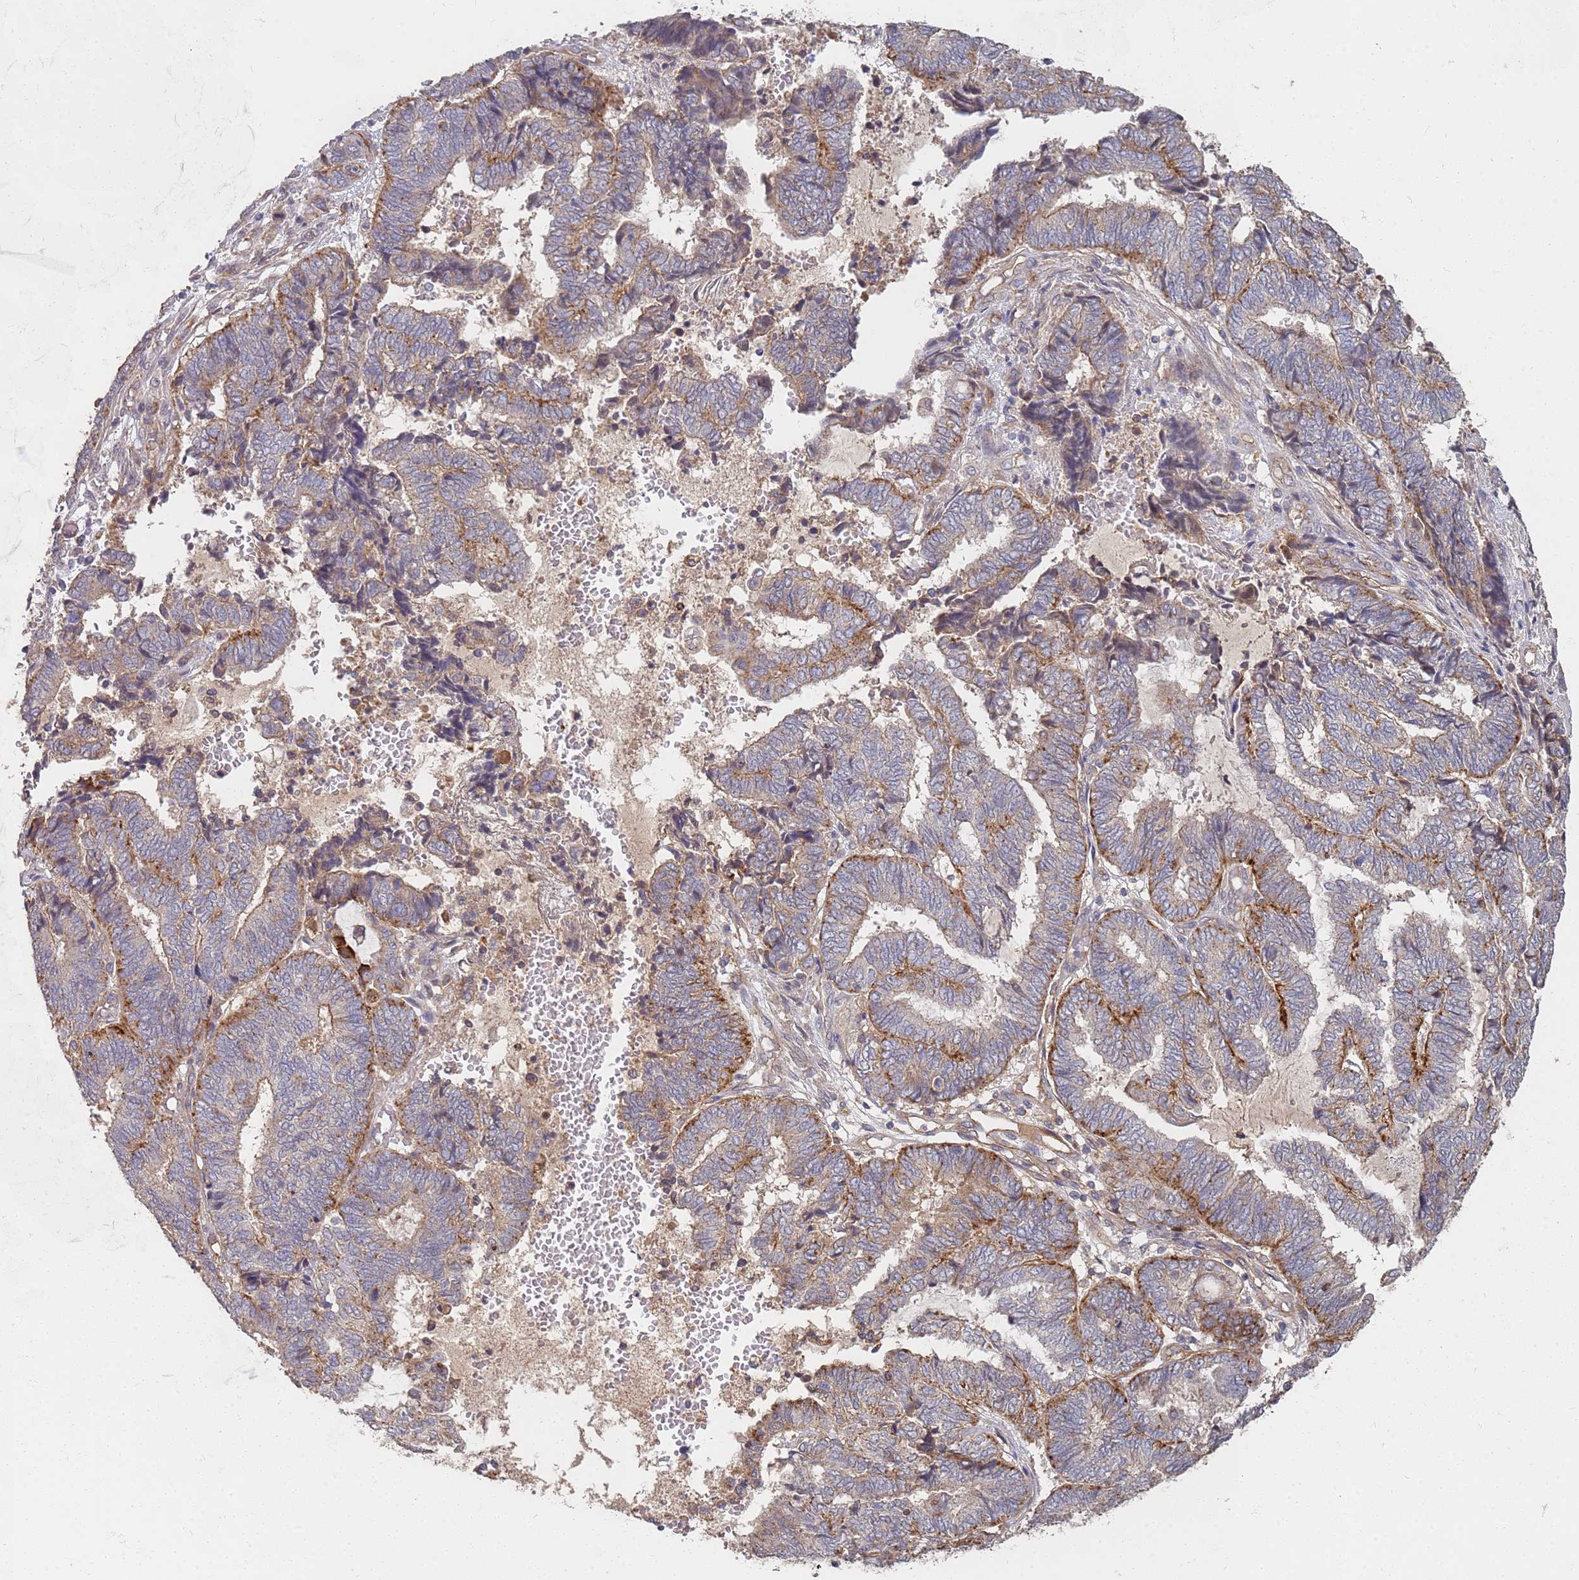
{"staining": {"intensity": "moderate", "quantity": "25%-75%", "location": "cytoplasmic/membranous"}, "tissue": "endometrial cancer", "cell_type": "Tumor cells", "image_type": "cancer", "snomed": [{"axis": "morphology", "description": "Adenocarcinoma, NOS"}, {"axis": "topography", "description": "Uterus"}, {"axis": "topography", "description": "Endometrium"}], "caption": "A high-resolution micrograph shows immunohistochemistry (IHC) staining of endometrial cancer (adenocarcinoma), which displays moderate cytoplasmic/membranous expression in about 25%-75% of tumor cells.", "gene": "ABCB6", "patient": {"sex": "female", "age": 70}}